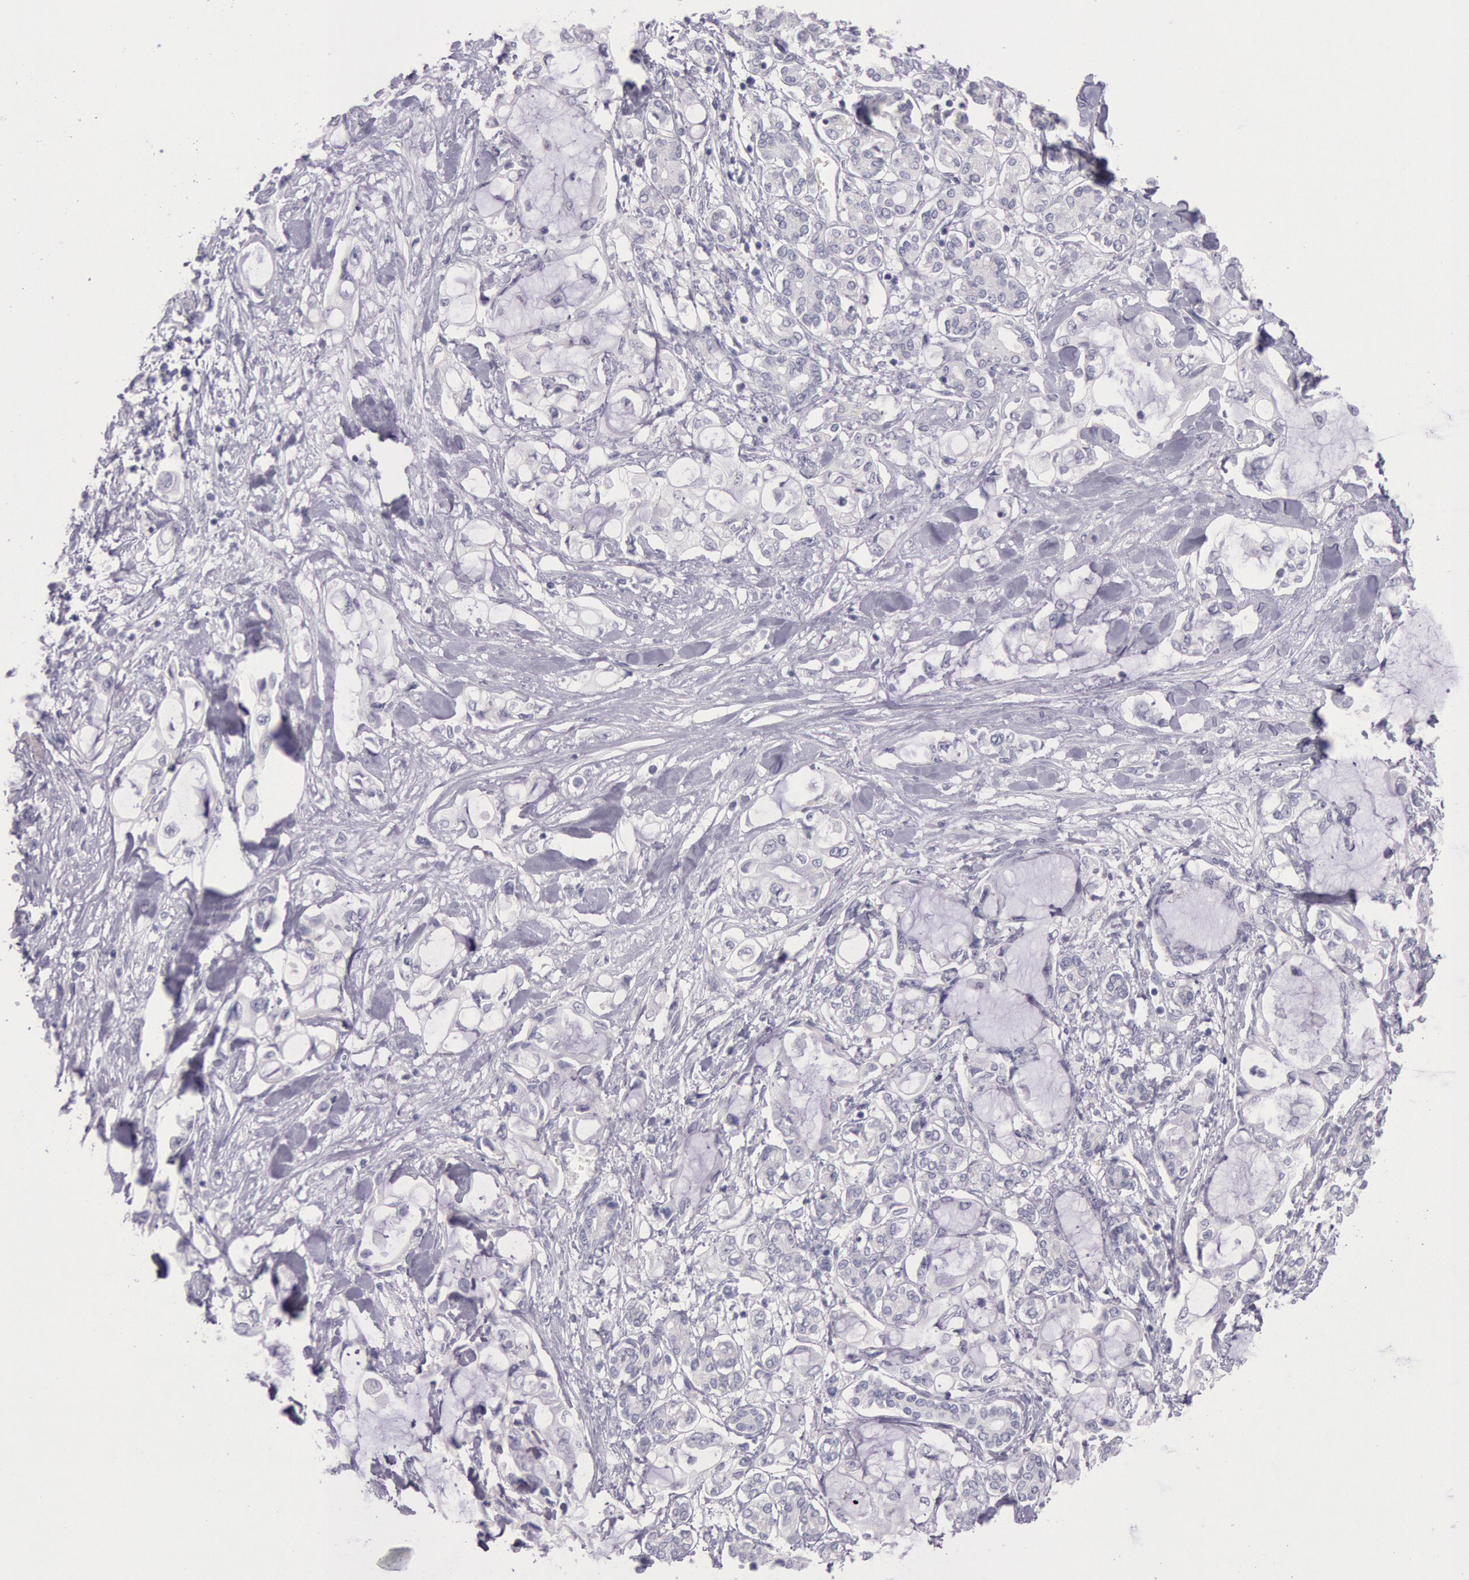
{"staining": {"intensity": "negative", "quantity": "none", "location": "none"}, "tissue": "pancreatic cancer", "cell_type": "Tumor cells", "image_type": "cancer", "snomed": [{"axis": "morphology", "description": "Adenocarcinoma, NOS"}, {"axis": "topography", "description": "Pancreas"}], "caption": "Immunohistochemical staining of pancreatic adenocarcinoma shows no significant positivity in tumor cells.", "gene": "EGFR", "patient": {"sex": "female", "age": 70}}